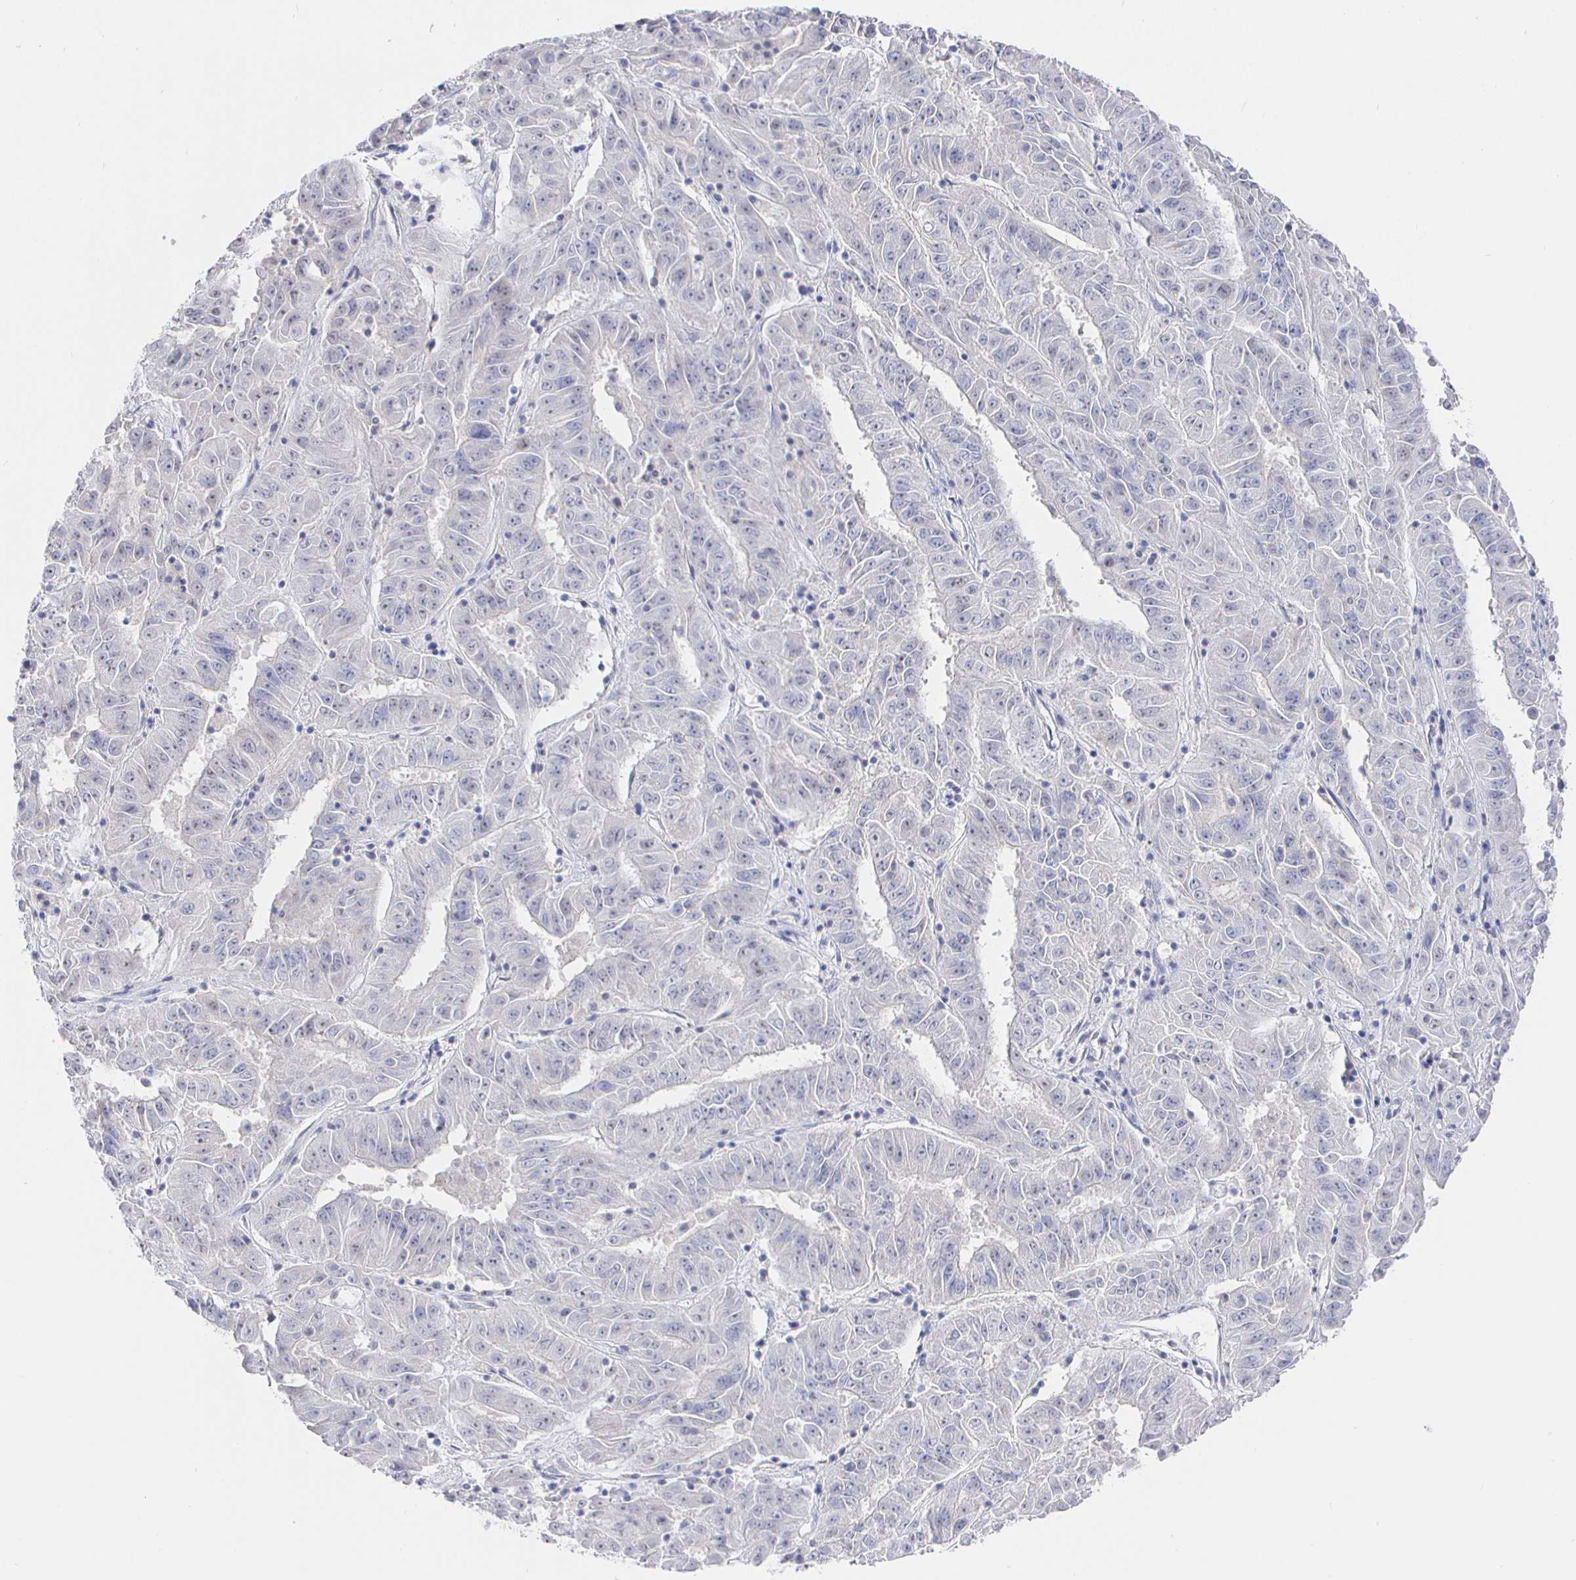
{"staining": {"intensity": "negative", "quantity": "none", "location": "none"}, "tissue": "pancreatic cancer", "cell_type": "Tumor cells", "image_type": "cancer", "snomed": [{"axis": "morphology", "description": "Adenocarcinoma, NOS"}, {"axis": "topography", "description": "Pancreas"}], "caption": "This is a image of immunohistochemistry staining of pancreatic adenocarcinoma, which shows no staining in tumor cells. (Immunohistochemistry, brightfield microscopy, high magnification).", "gene": "LRRC23", "patient": {"sex": "male", "age": 63}}